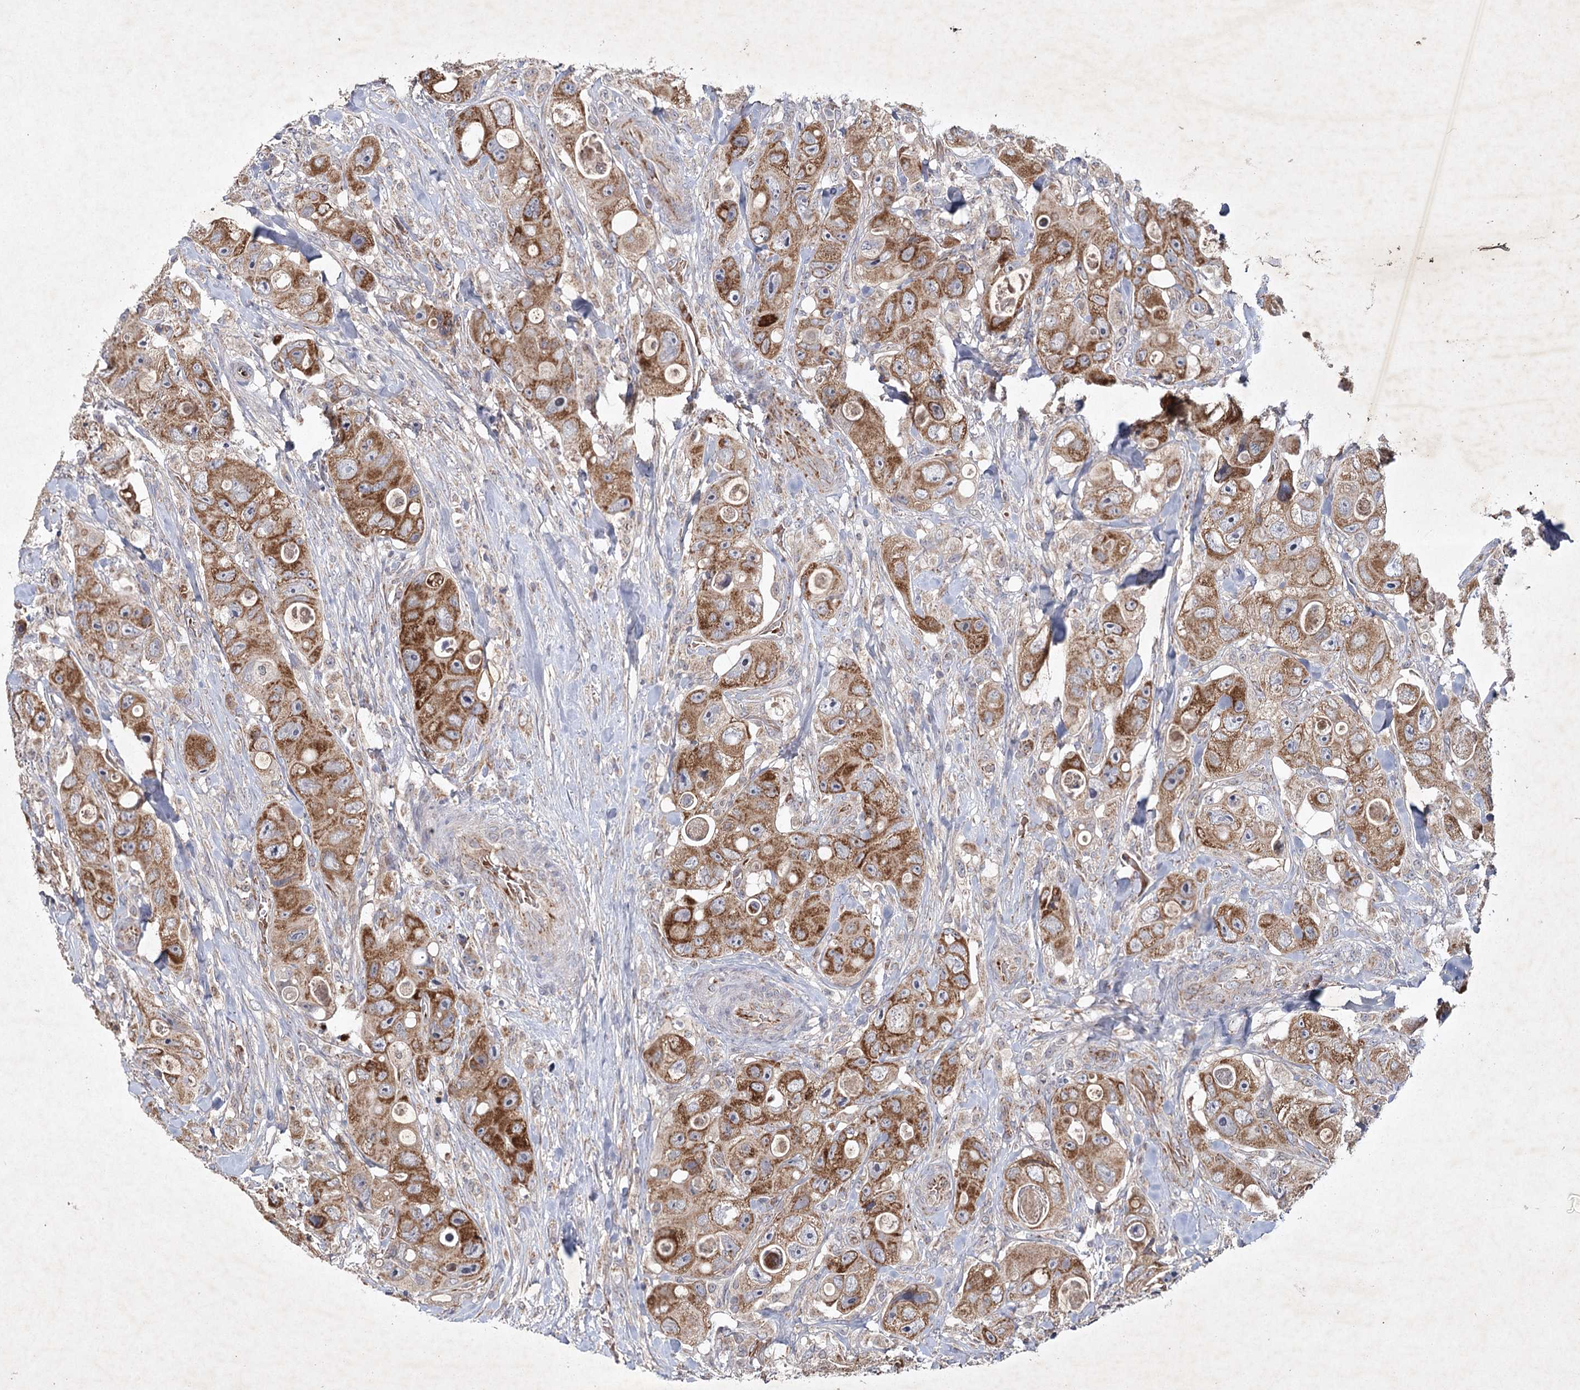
{"staining": {"intensity": "strong", "quantity": ">75%", "location": "cytoplasmic/membranous"}, "tissue": "colorectal cancer", "cell_type": "Tumor cells", "image_type": "cancer", "snomed": [{"axis": "morphology", "description": "Adenocarcinoma, NOS"}, {"axis": "topography", "description": "Colon"}], "caption": "Tumor cells demonstrate high levels of strong cytoplasmic/membranous staining in approximately >75% of cells in adenocarcinoma (colorectal). (DAB IHC, brown staining for protein, blue staining for nuclei).", "gene": "MRPL44", "patient": {"sex": "female", "age": 46}}